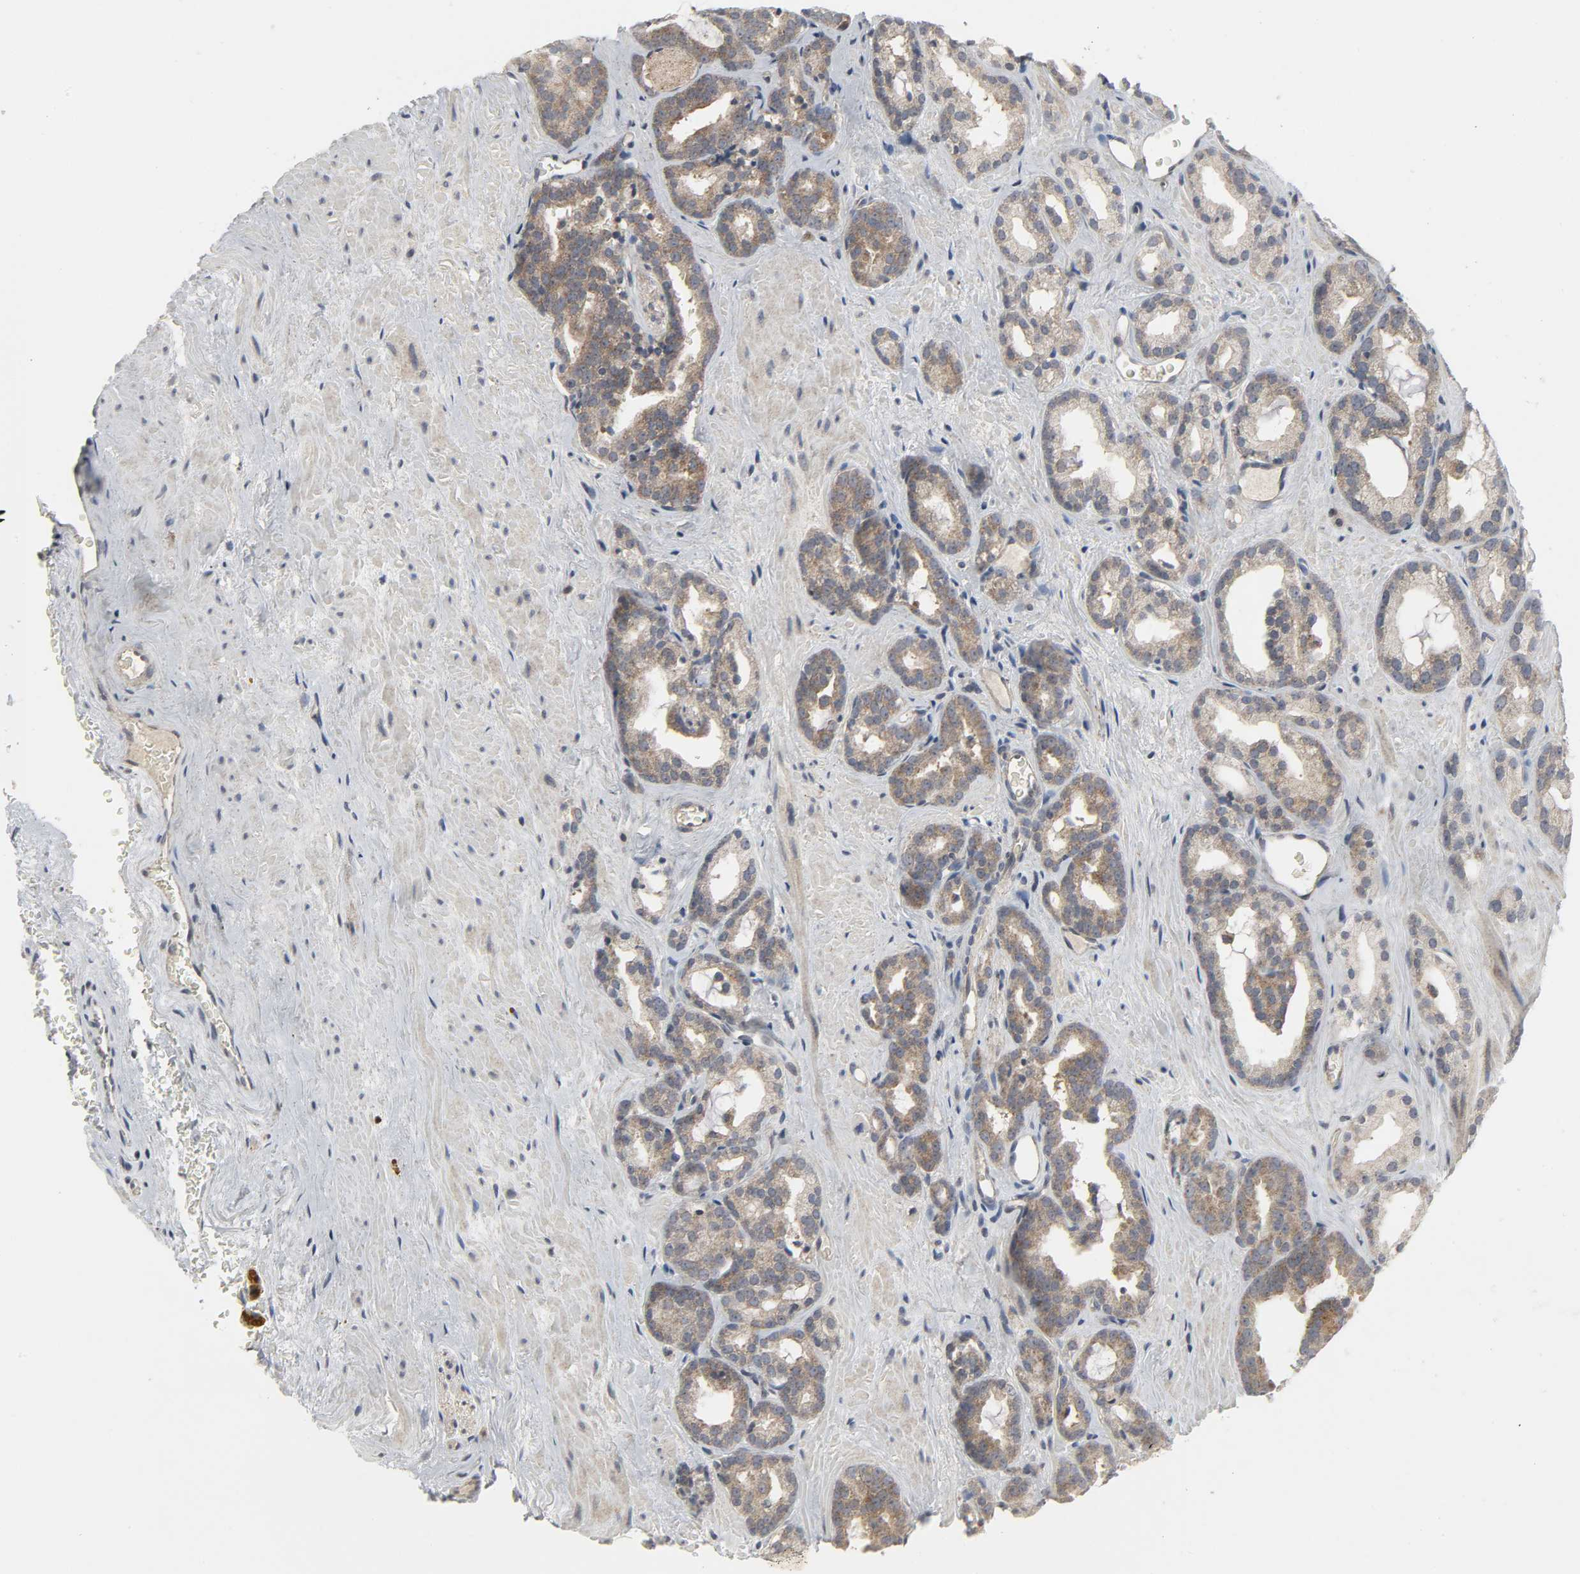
{"staining": {"intensity": "moderate", "quantity": ">75%", "location": "cytoplasmic/membranous"}, "tissue": "prostate cancer", "cell_type": "Tumor cells", "image_type": "cancer", "snomed": [{"axis": "morphology", "description": "Adenocarcinoma, Low grade"}, {"axis": "topography", "description": "Prostate"}], "caption": "Prostate low-grade adenocarcinoma stained with IHC displays moderate cytoplasmic/membranous positivity in about >75% of tumor cells.", "gene": "CLIP1", "patient": {"sex": "male", "age": 63}}